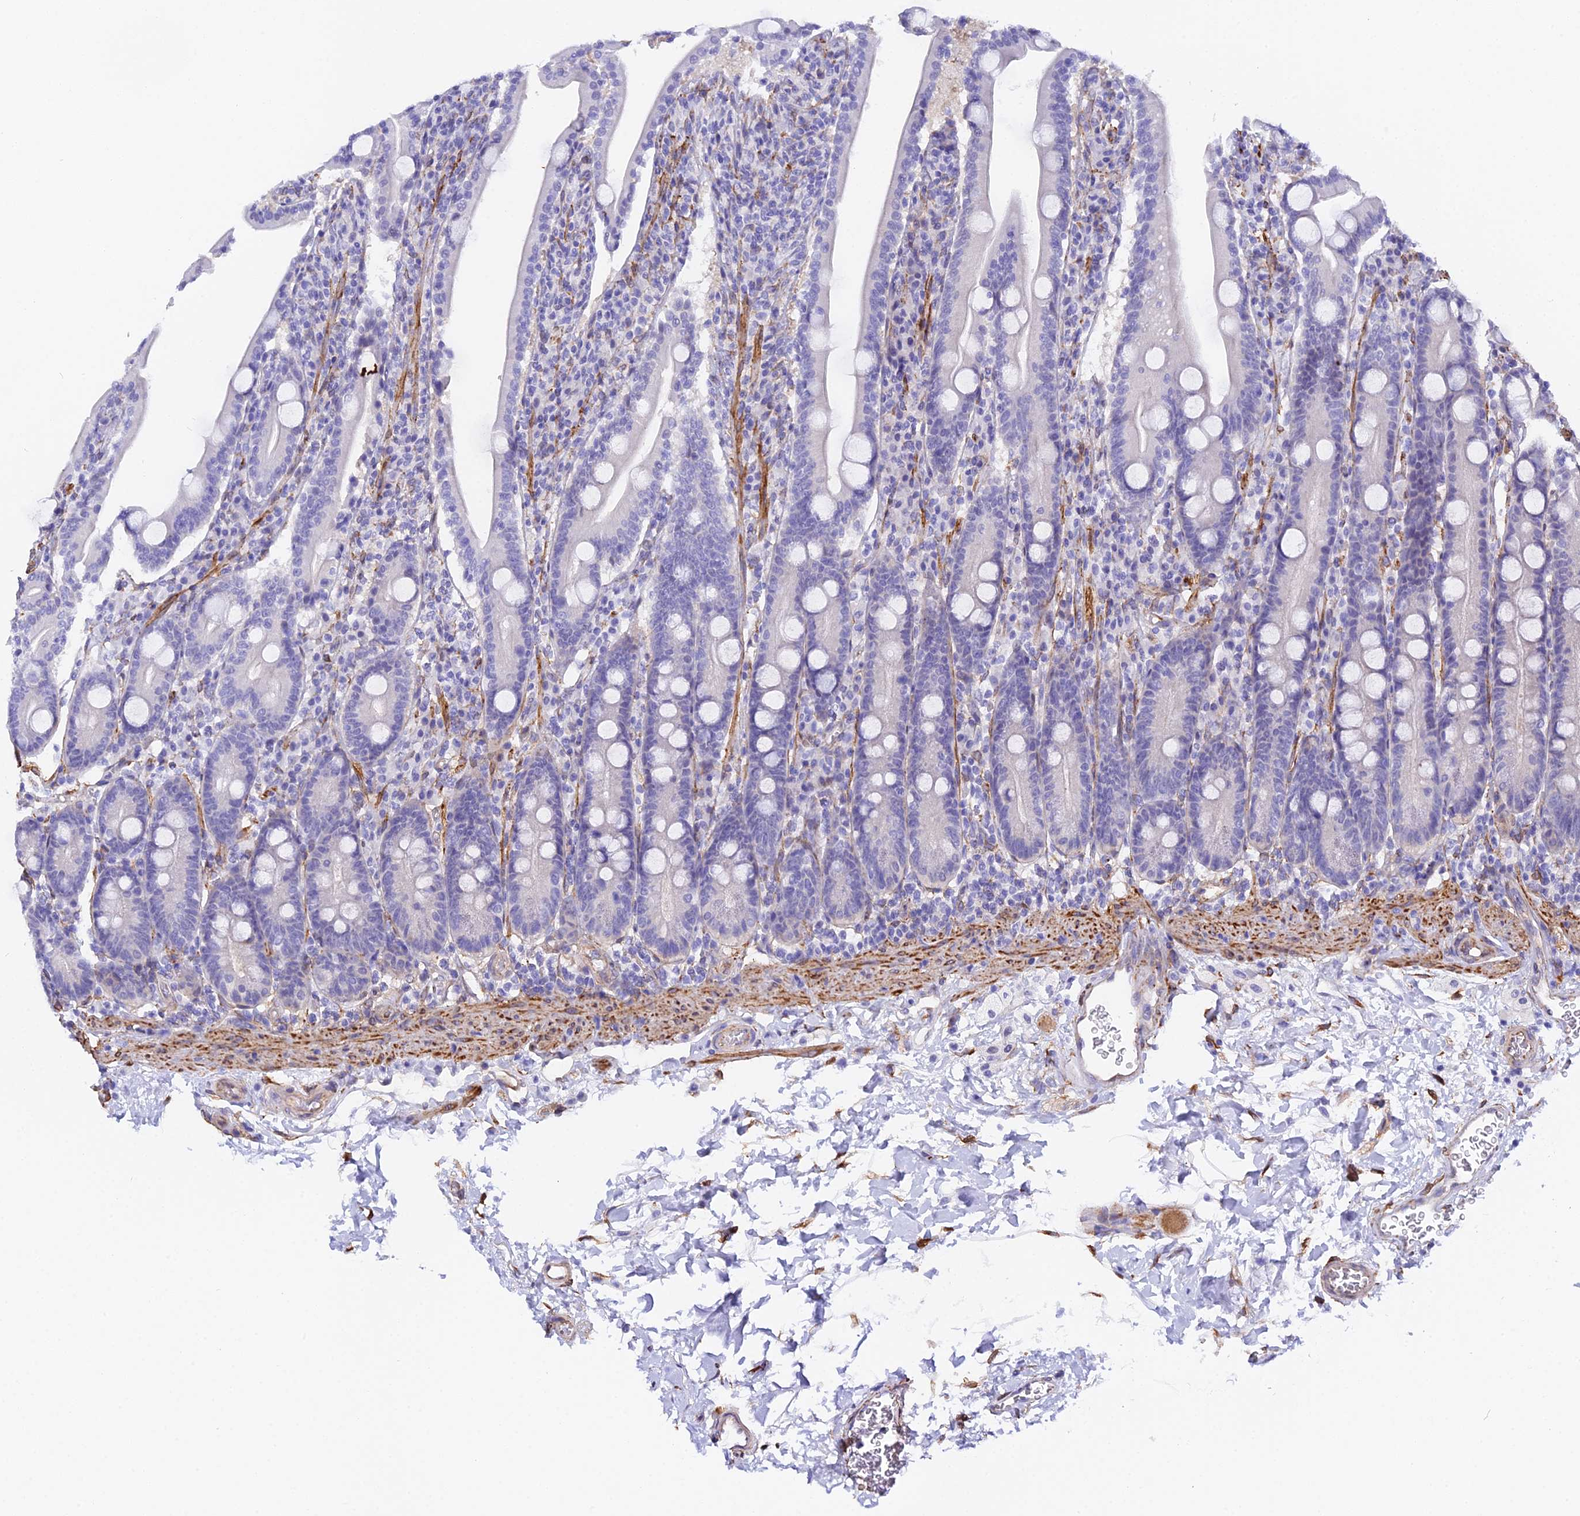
{"staining": {"intensity": "negative", "quantity": "none", "location": "none"}, "tissue": "duodenum", "cell_type": "Glandular cells", "image_type": "normal", "snomed": [{"axis": "morphology", "description": "Normal tissue, NOS"}, {"axis": "topography", "description": "Duodenum"}], "caption": "Glandular cells show no significant staining in benign duodenum. (Brightfield microscopy of DAB (3,3'-diaminobenzidine) immunohistochemistry (IHC) at high magnification).", "gene": "MXRA7", "patient": {"sex": "male", "age": 35}}